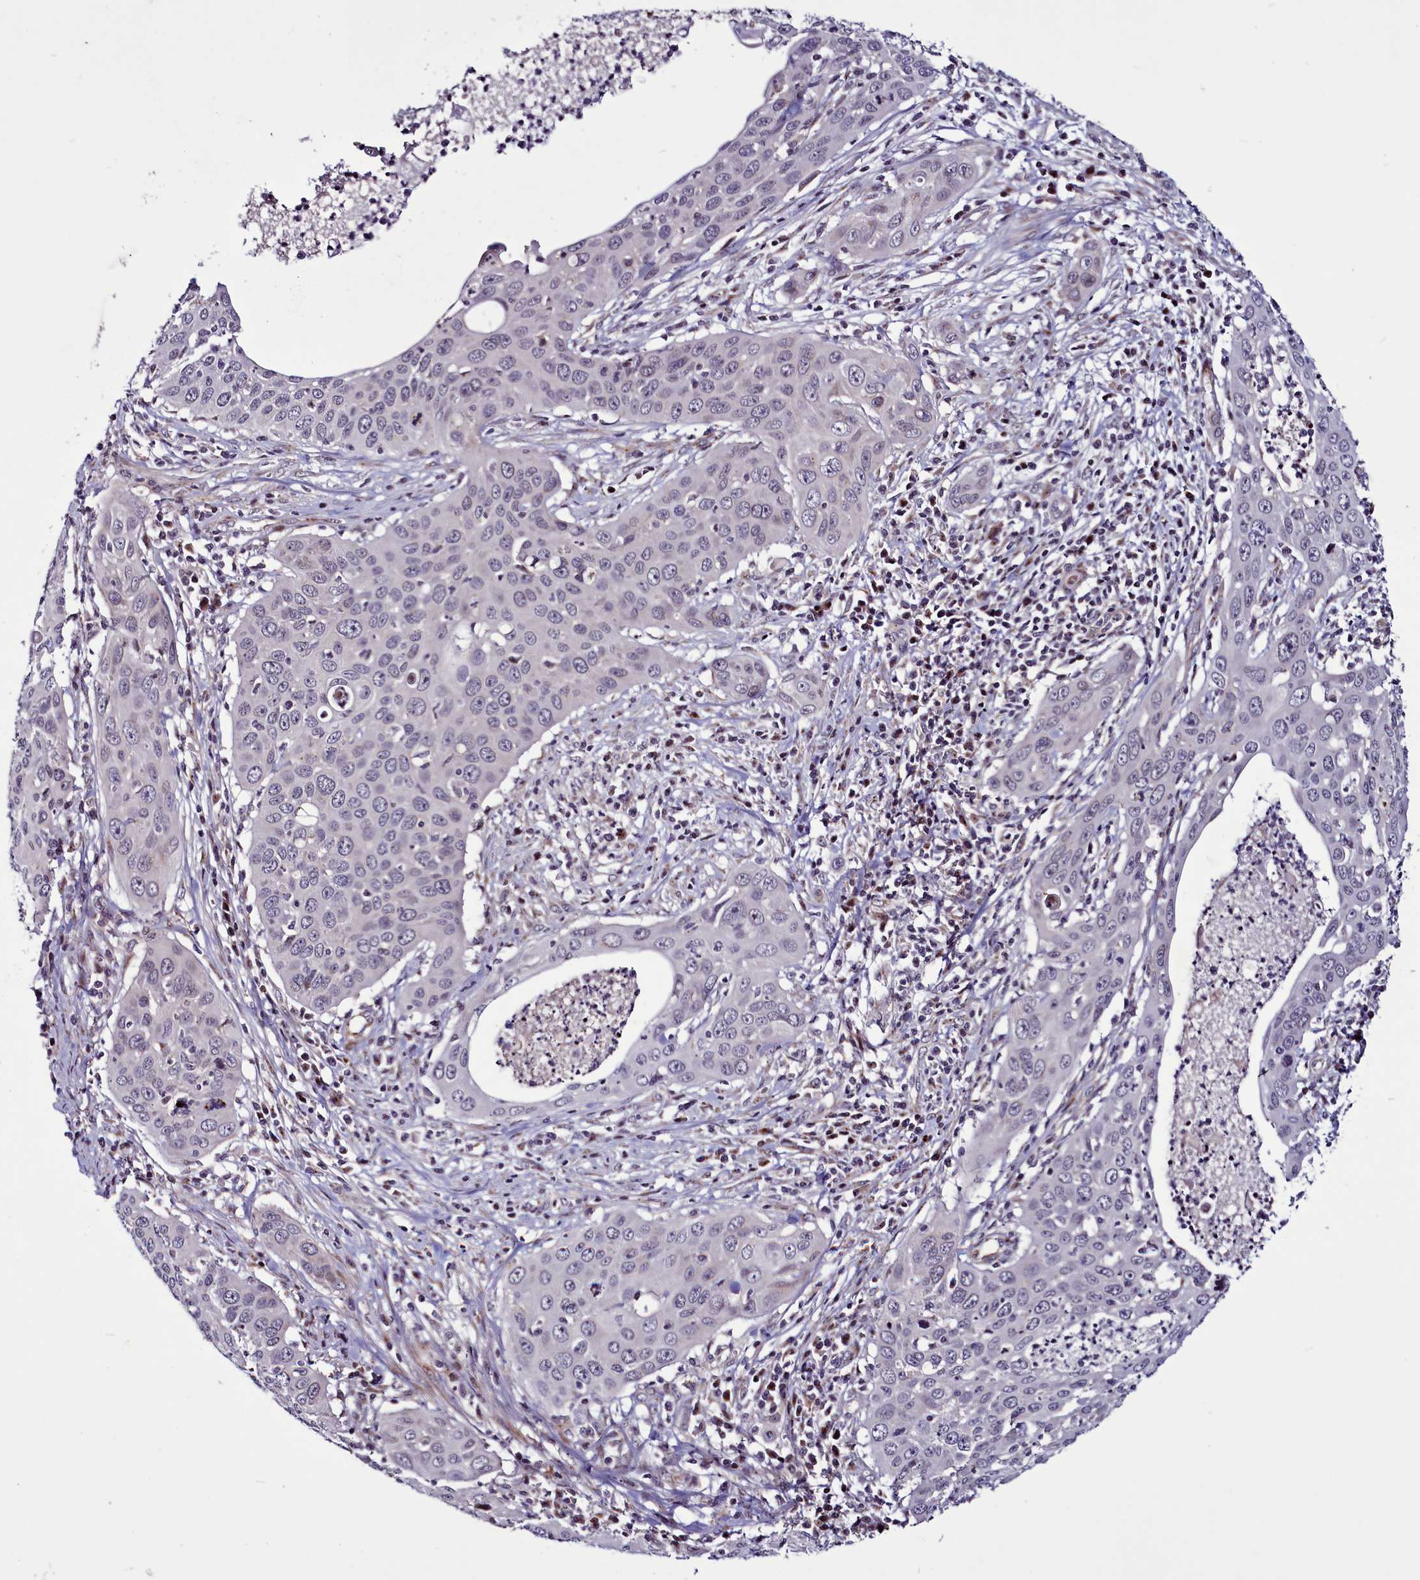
{"staining": {"intensity": "negative", "quantity": "none", "location": "none"}, "tissue": "cervical cancer", "cell_type": "Tumor cells", "image_type": "cancer", "snomed": [{"axis": "morphology", "description": "Squamous cell carcinoma, NOS"}, {"axis": "topography", "description": "Cervix"}], "caption": "Human cervical cancer stained for a protein using IHC exhibits no expression in tumor cells.", "gene": "WBP11", "patient": {"sex": "female", "age": 36}}